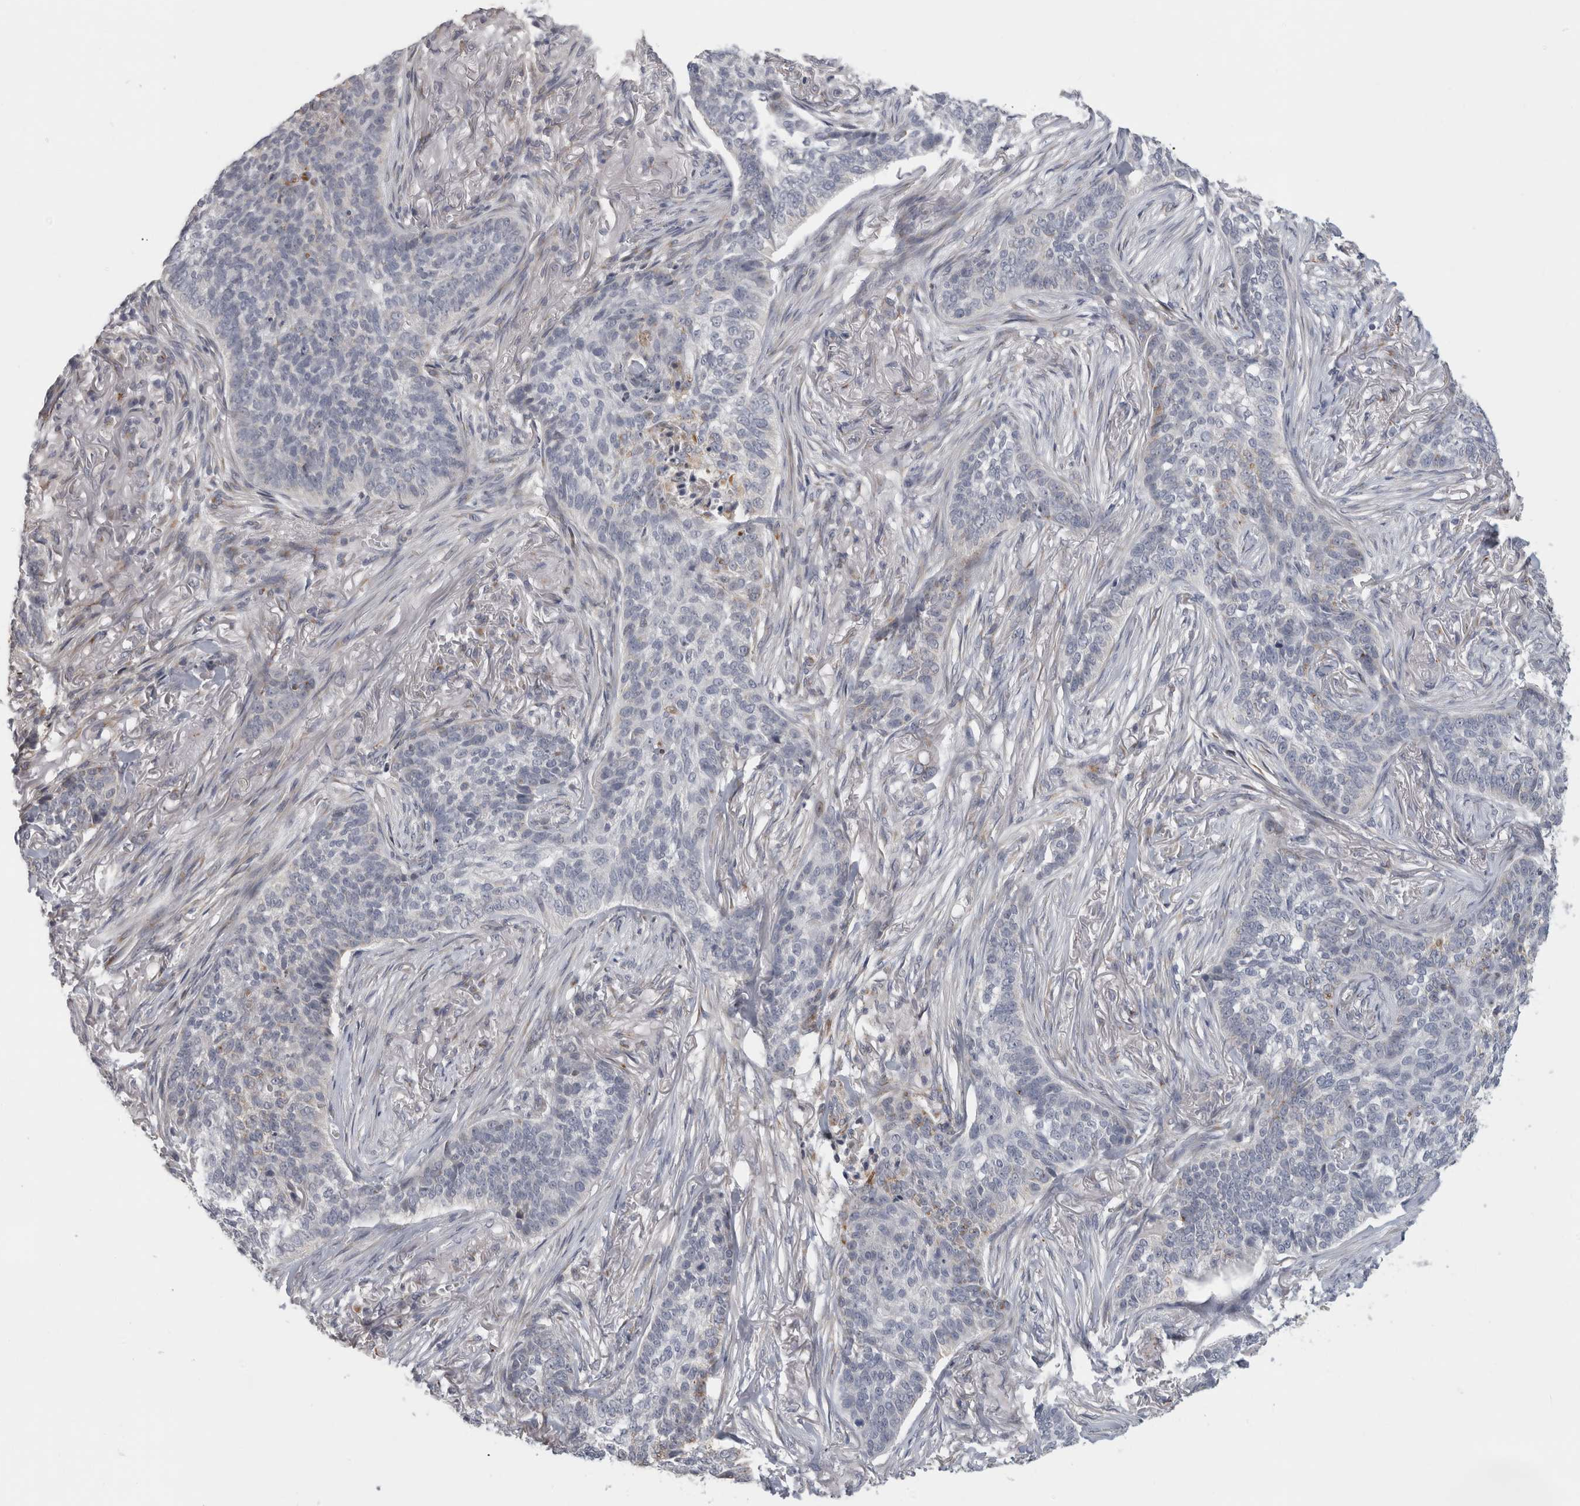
{"staining": {"intensity": "negative", "quantity": "none", "location": "none"}, "tissue": "skin cancer", "cell_type": "Tumor cells", "image_type": "cancer", "snomed": [{"axis": "morphology", "description": "Basal cell carcinoma"}, {"axis": "topography", "description": "Skin"}], "caption": "An image of human basal cell carcinoma (skin) is negative for staining in tumor cells.", "gene": "MGAT1", "patient": {"sex": "male", "age": 85}}